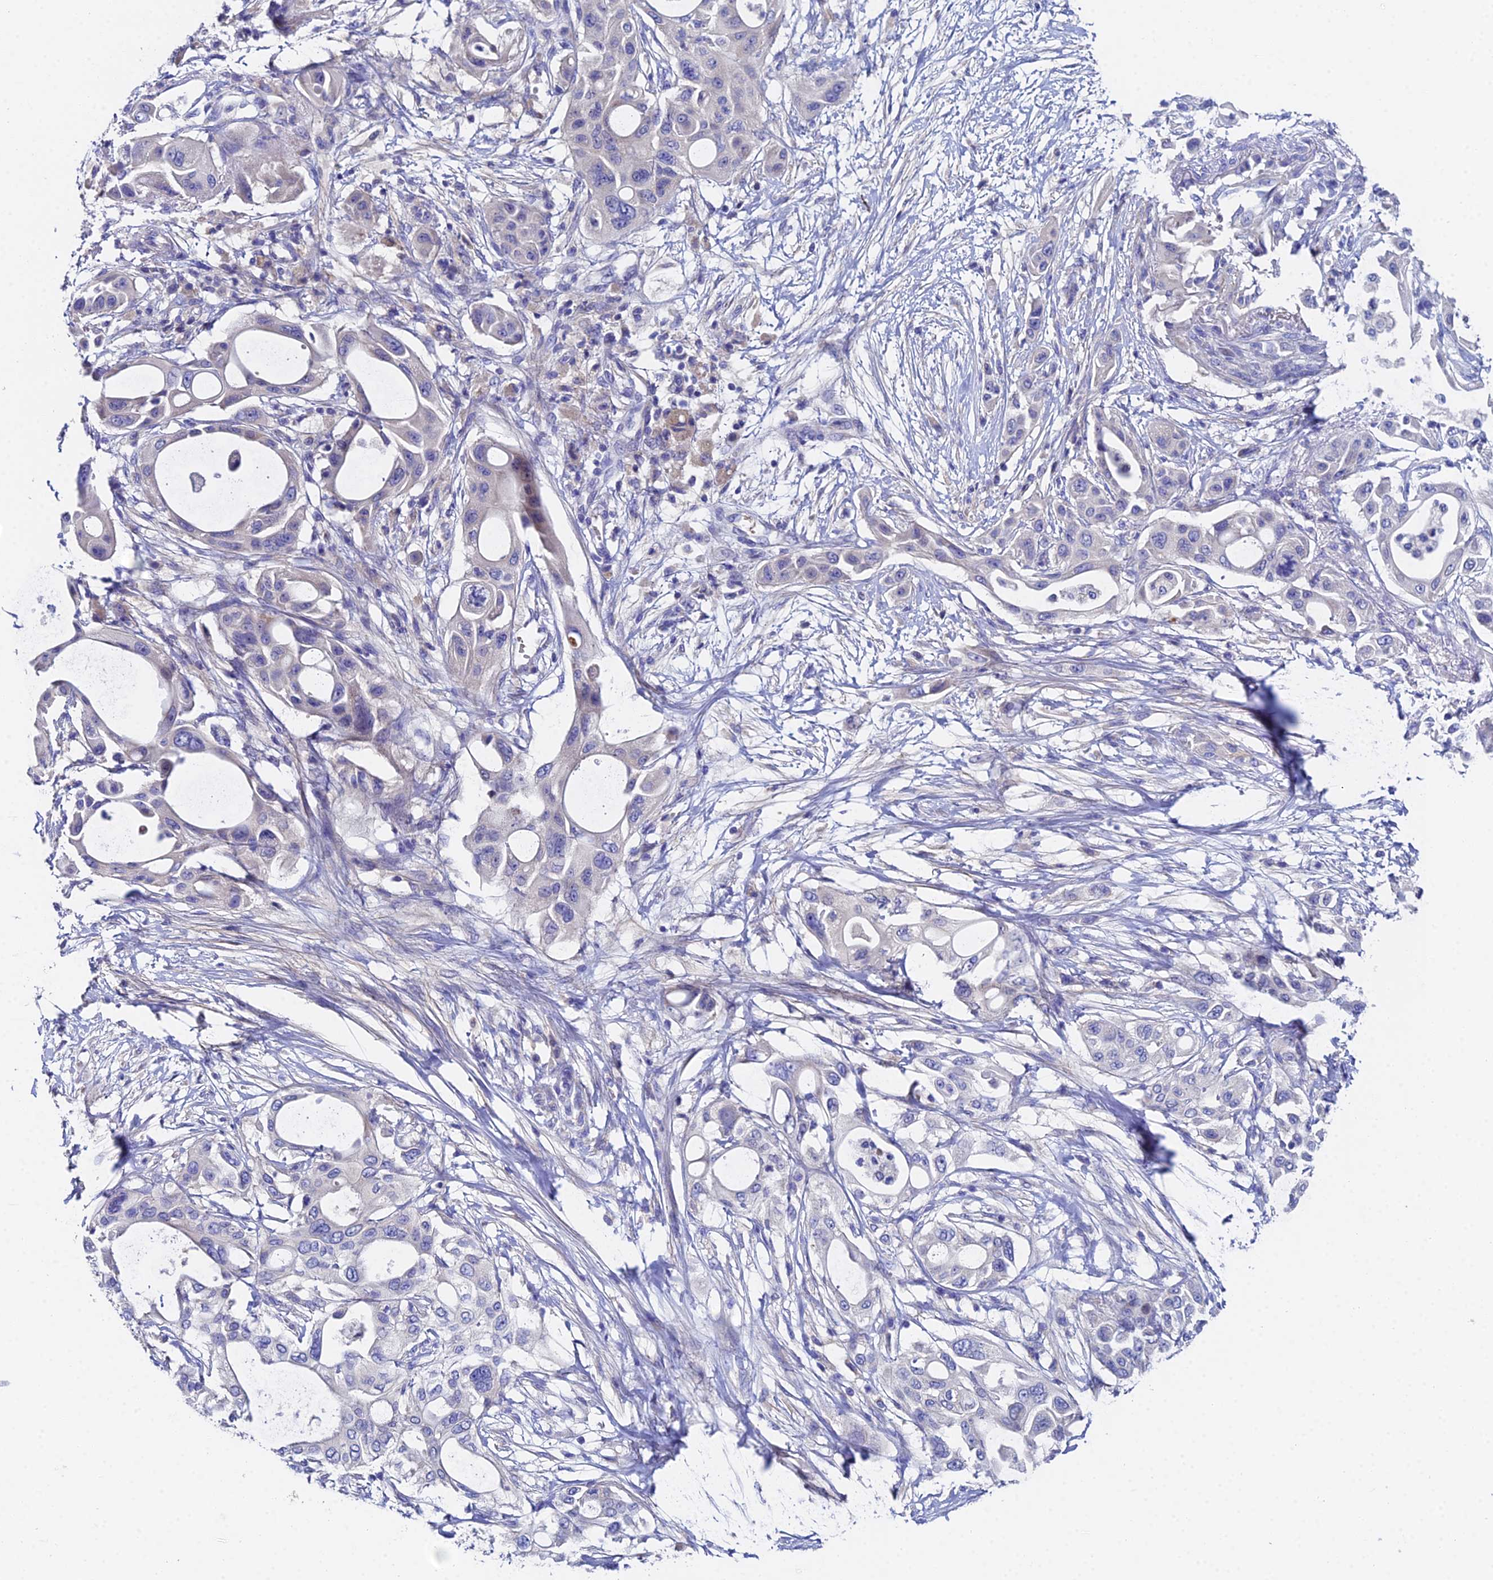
{"staining": {"intensity": "weak", "quantity": "<25%", "location": "cytoplasmic/membranous"}, "tissue": "pancreatic cancer", "cell_type": "Tumor cells", "image_type": "cancer", "snomed": [{"axis": "morphology", "description": "Adenocarcinoma, NOS"}, {"axis": "topography", "description": "Pancreas"}], "caption": "This histopathology image is of pancreatic cancer (adenocarcinoma) stained with IHC to label a protein in brown with the nuclei are counter-stained blue. There is no staining in tumor cells.", "gene": "UBE2L3", "patient": {"sex": "male", "age": 68}}